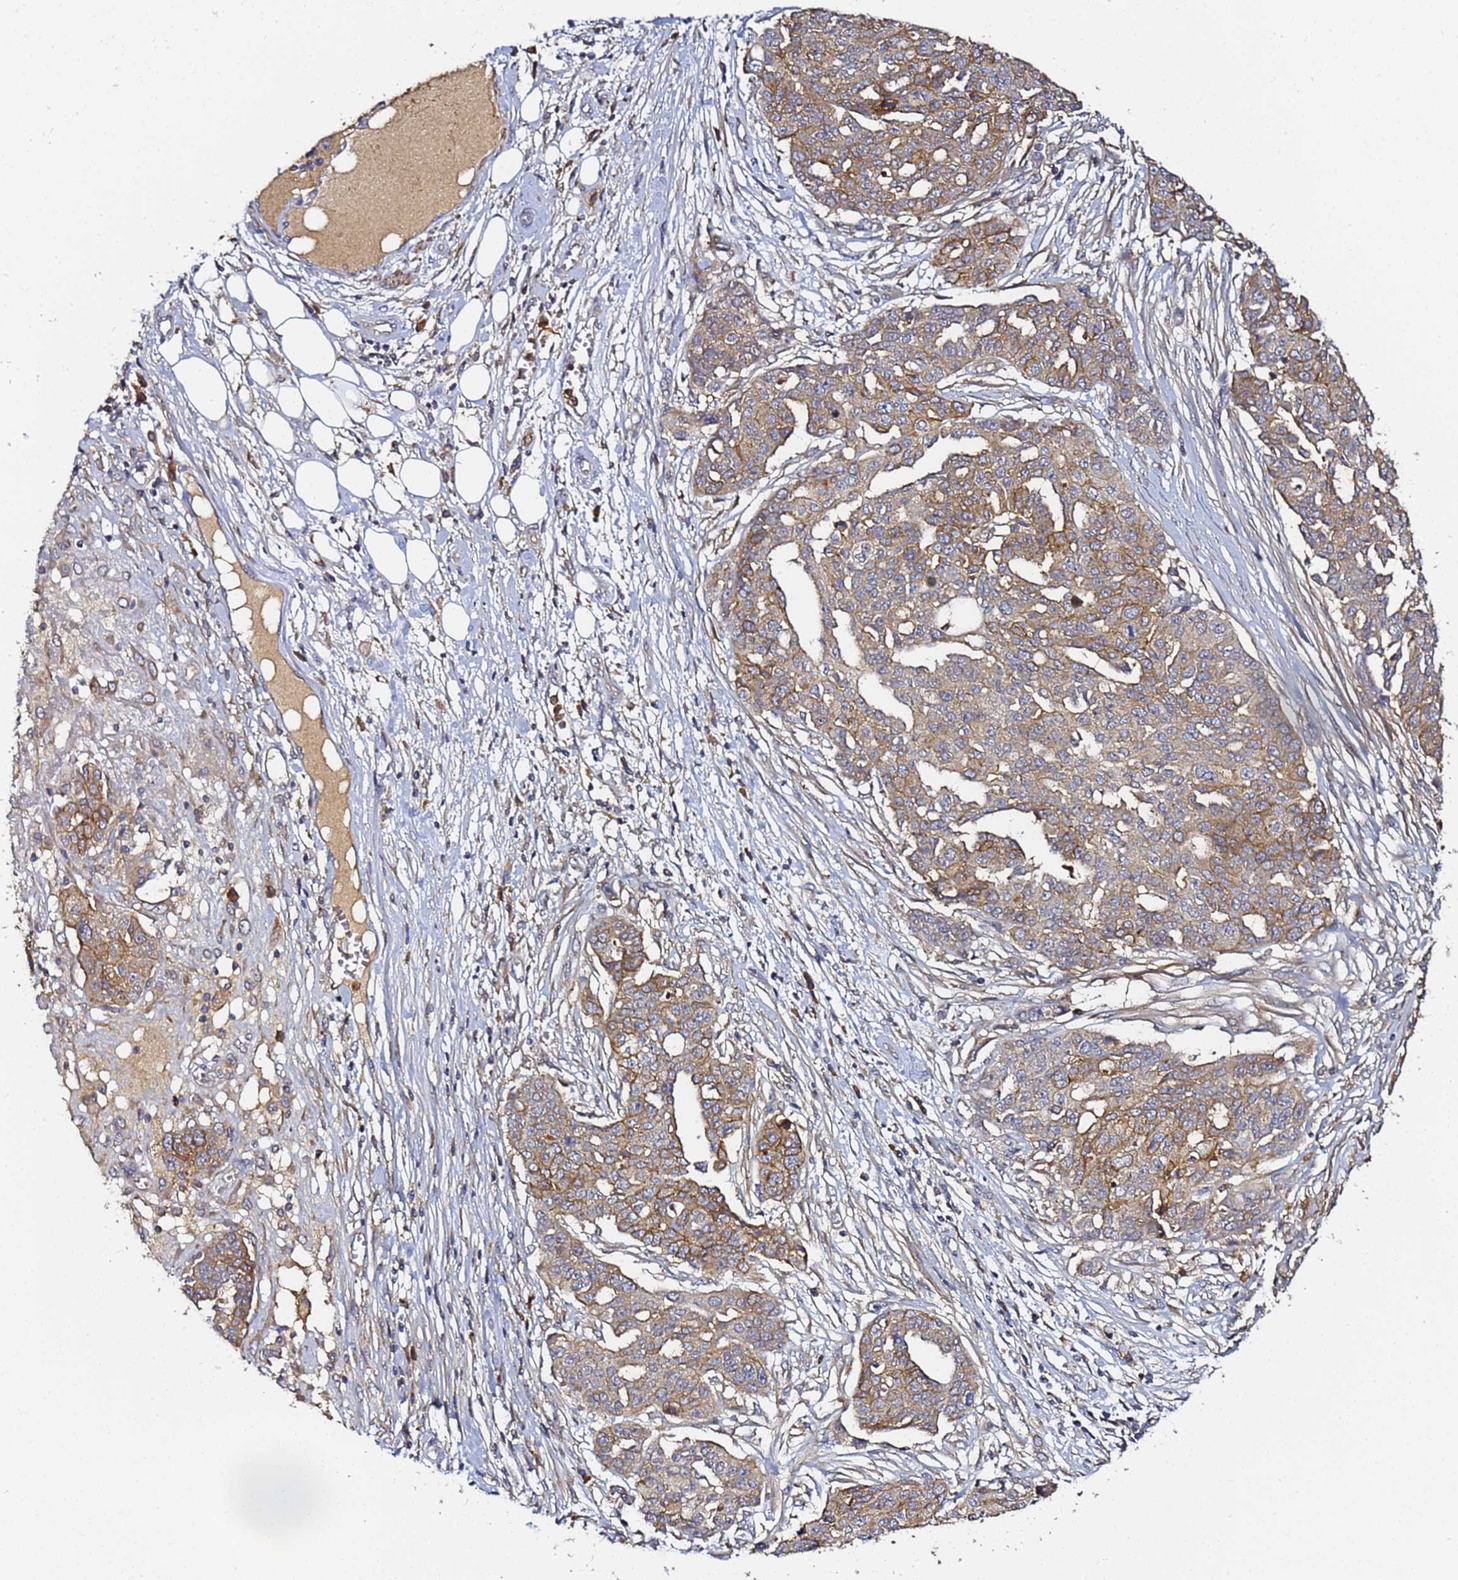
{"staining": {"intensity": "moderate", "quantity": "25%-75%", "location": "cytoplasmic/membranous"}, "tissue": "ovarian cancer", "cell_type": "Tumor cells", "image_type": "cancer", "snomed": [{"axis": "morphology", "description": "Cystadenocarcinoma, serous, NOS"}, {"axis": "topography", "description": "Soft tissue"}, {"axis": "topography", "description": "Ovary"}], "caption": "This is a histology image of IHC staining of serous cystadenocarcinoma (ovarian), which shows moderate expression in the cytoplasmic/membranous of tumor cells.", "gene": "LRRC69", "patient": {"sex": "female", "age": 57}}